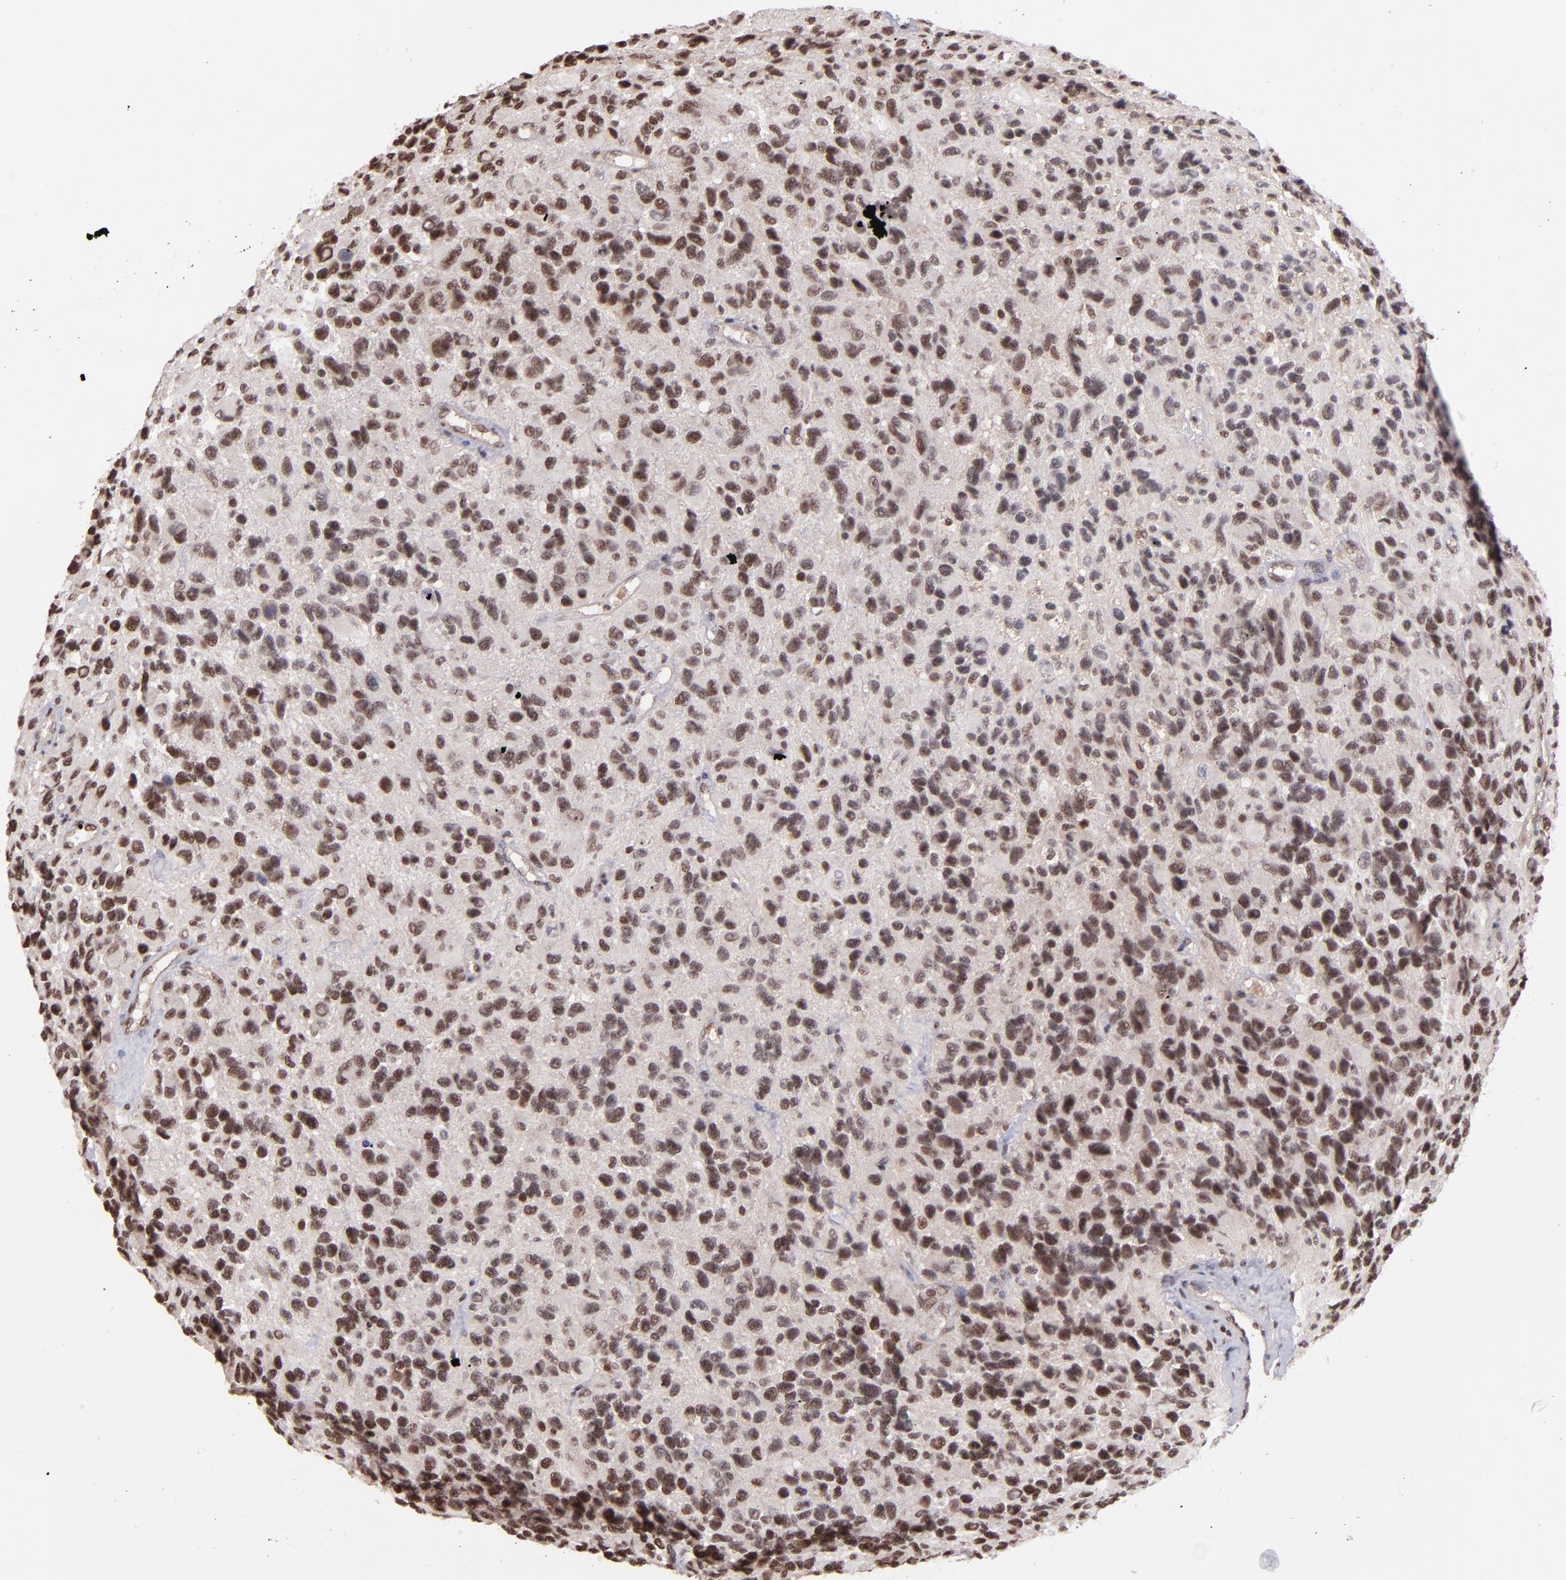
{"staining": {"intensity": "moderate", "quantity": "25%-75%", "location": "nuclear"}, "tissue": "glioma", "cell_type": "Tumor cells", "image_type": "cancer", "snomed": [{"axis": "morphology", "description": "Glioma, malignant, High grade"}, {"axis": "topography", "description": "Brain"}], "caption": "Malignant glioma (high-grade) stained with DAB IHC reveals medium levels of moderate nuclear positivity in approximately 25%-75% of tumor cells. (Stains: DAB (3,3'-diaminobenzidine) in brown, nuclei in blue, Microscopy: brightfield microscopy at high magnification).", "gene": "TERF2", "patient": {"sex": "male", "age": 77}}